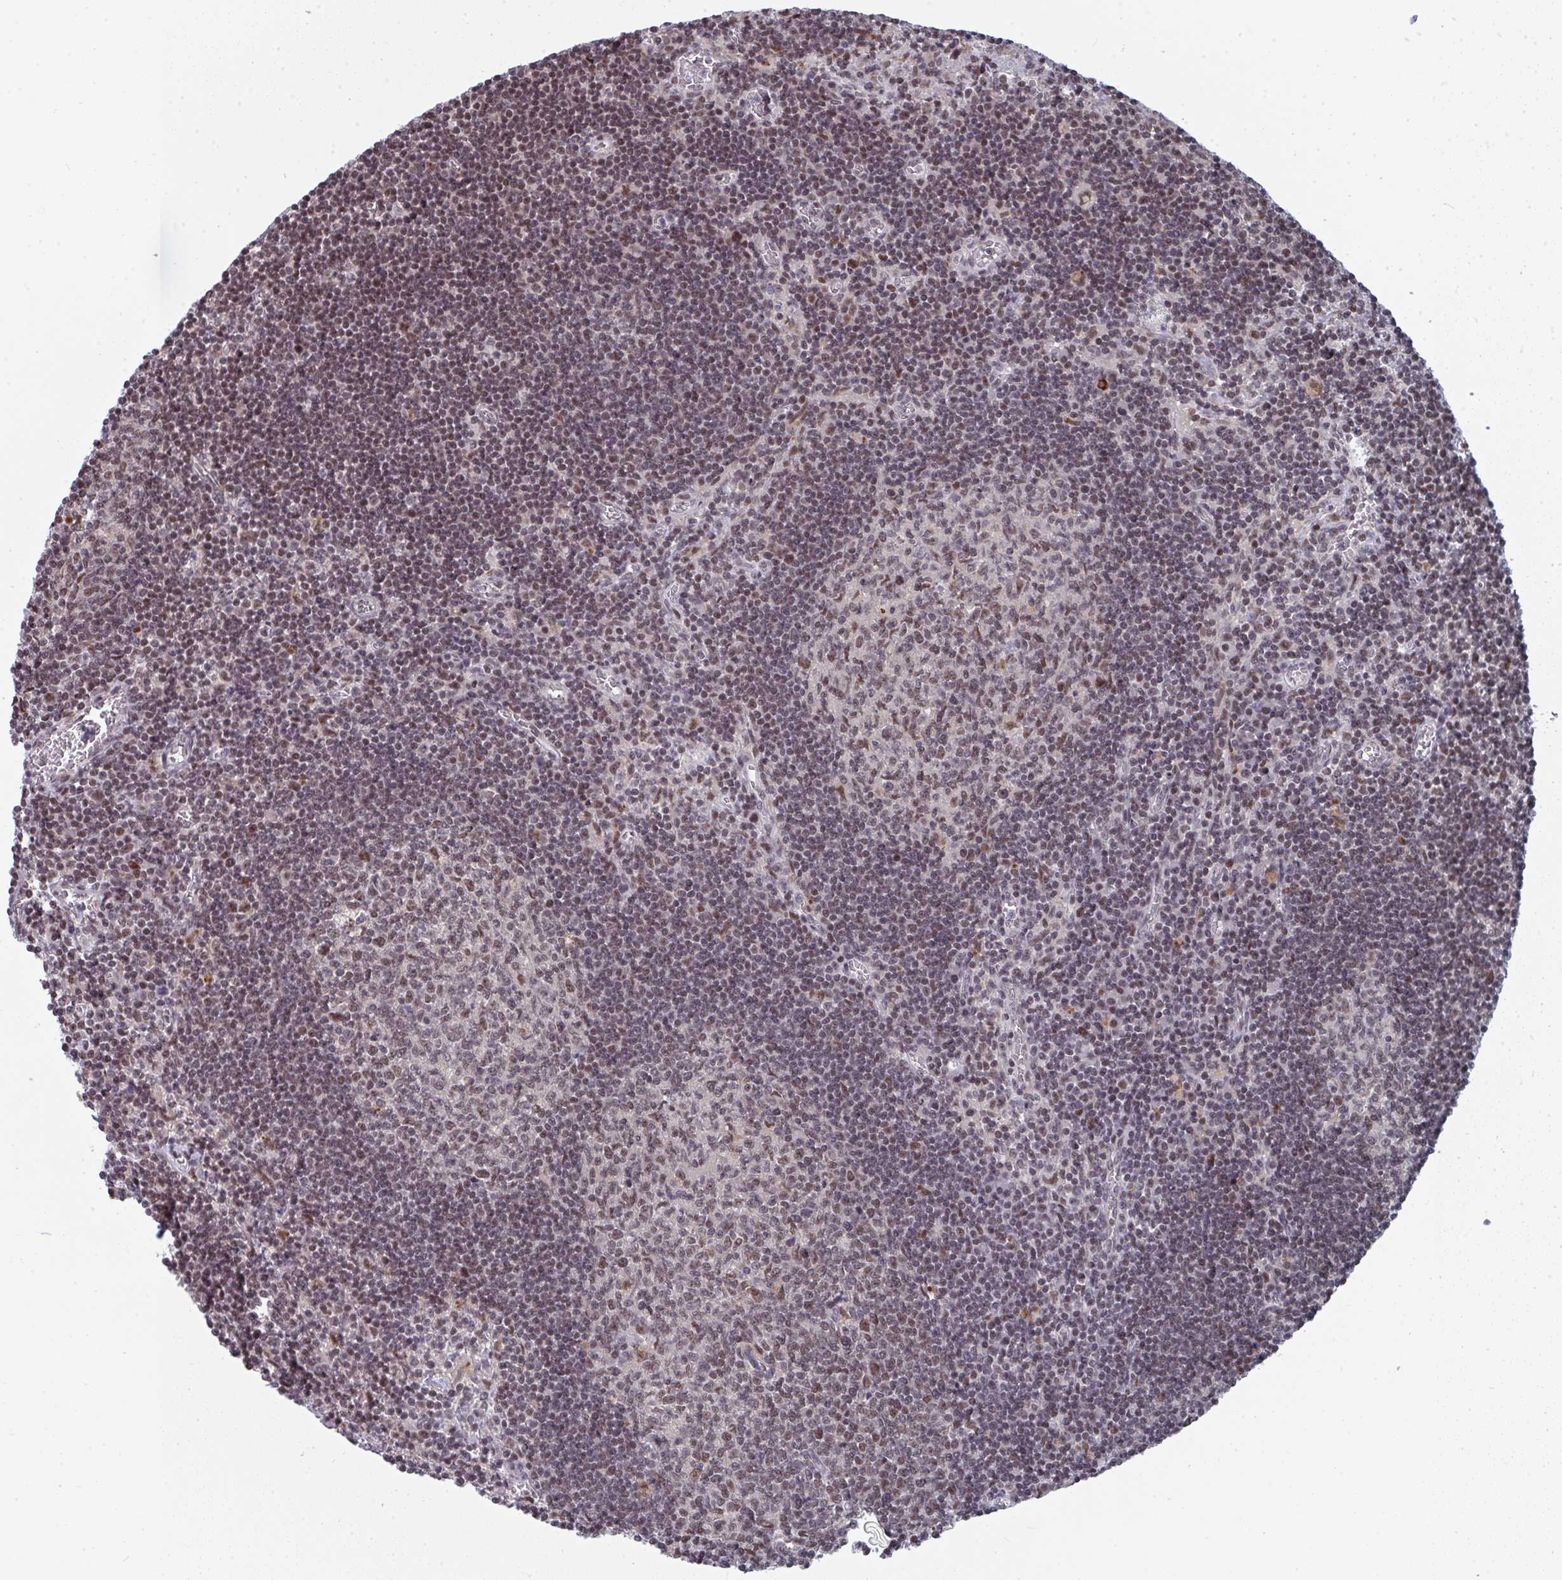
{"staining": {"intensity": "weak", "quantity": ">75%", "location": "nuclear"}, "tissue": "lymph node", "cell_type": "Germinal center cells", "image_type": "normal", "snomed": [{"axis": "morphology", "description": "Normal tissue, NOS"}, {"axis": "topography", "description": "Lymph node"}], "caption": "The histopathology image displays immunohistochemical staining of unremarkable lymph node. There is weak nuclear staining is seen in approximately >75% of germinal center cells. (DAB (3,3'-diaminobenzidine) = brown stain, brightfield microscopy at high magnification).", "gene": "ATF1", "patient": {"sex": "male", "age": 67}}